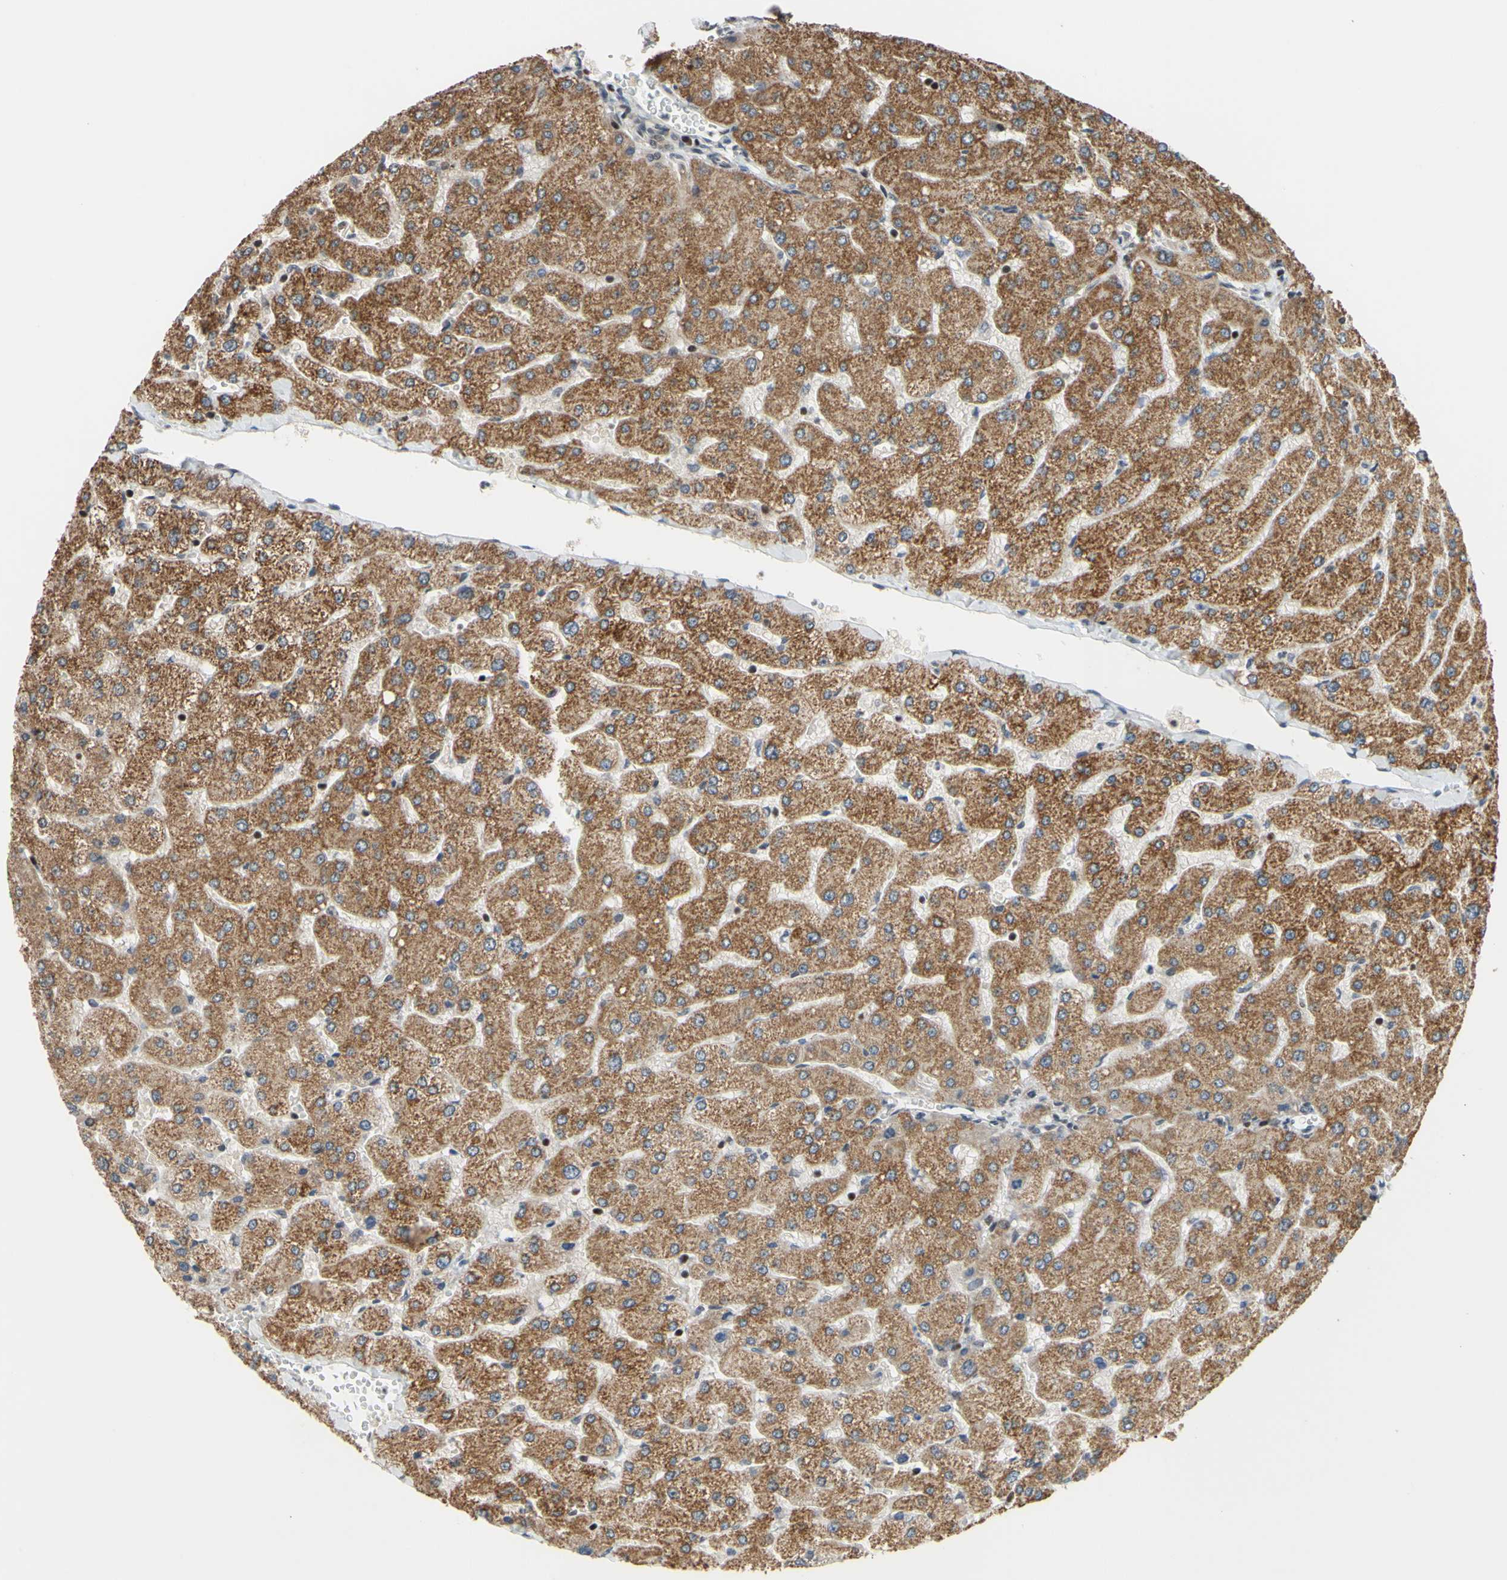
{"staining": {"intensity": "weak", "quantity": ">75%", "location": "cytoplasmic/membranous"}, "tissue": "liver", "cell_type": "Cholangiocytes", "image_type": "normal", "snomed": [{"axis": "morphology", "description": "Normal tissue, NOS"}, {"axis": "topography", "description": "Liver"}], "caption": "Liver stained with DAB immunohistochemistry shows low levels of weak cytoplasmic/membranous staining in approximately >75% of cholangiocytes.", "gene": "SP4", "patient": {"sex": "male", "age": 55}}